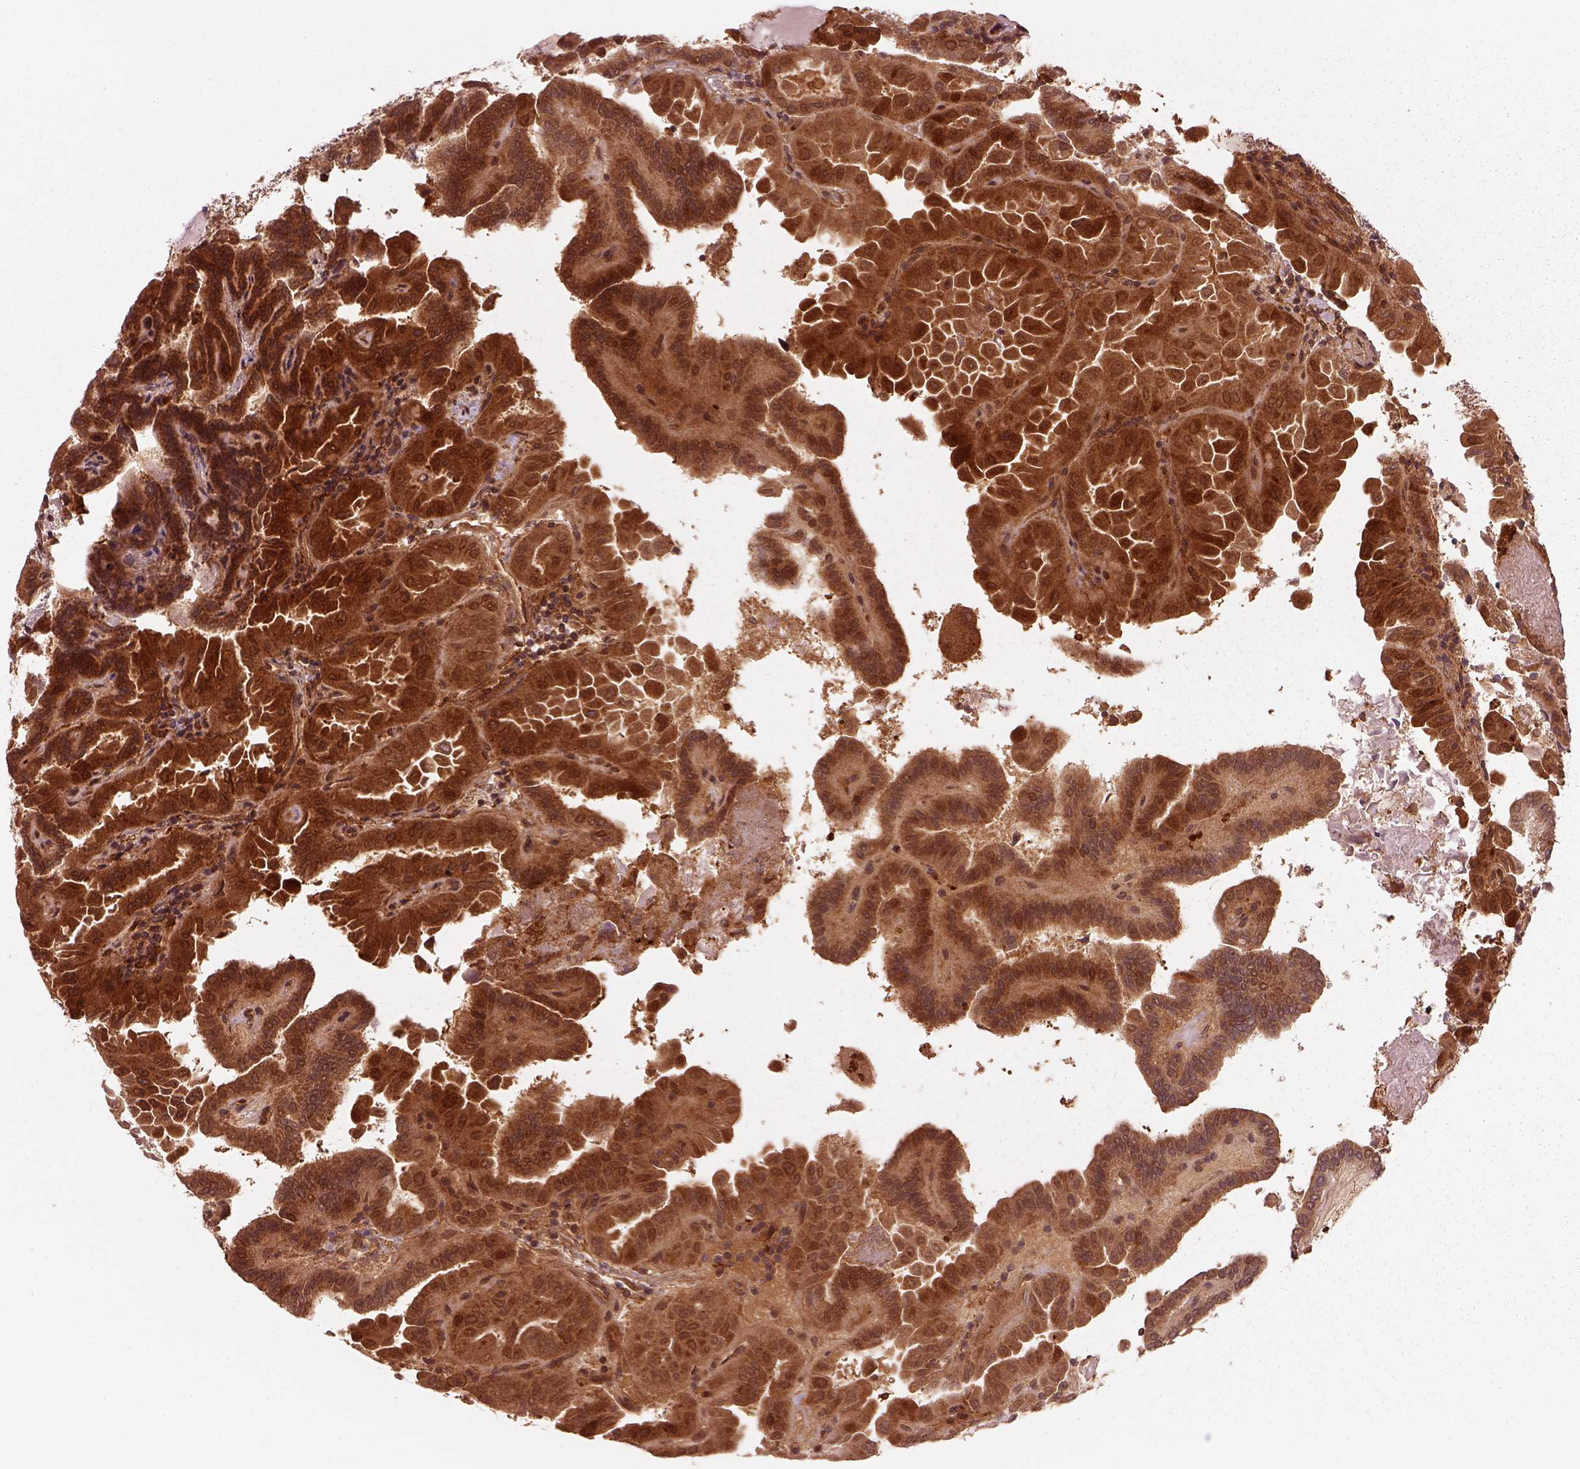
{"staining": {"intensity": "strong", "quantity": ">75%", "location": "cytoplasmic/membranous"}, "tissue": "thyroid cancer", "cell_type": "Tumor cells", "image_type": "cancer", "snomed": [{"axis": "morphology", "description": "Papillary adenocarcinoma, NOS"}, {"axis": "topography", "description": "Thyroid gland"}], "caption": "This is a photomicrograph of immunohistochemistry staining of thyroid papillary adenocarcinoma, which shows strong staining in the cytoplasmic/membranous of tumor cells.", "gene": "WASHC2A", "patient": {"sex": "female", "age": 46}}